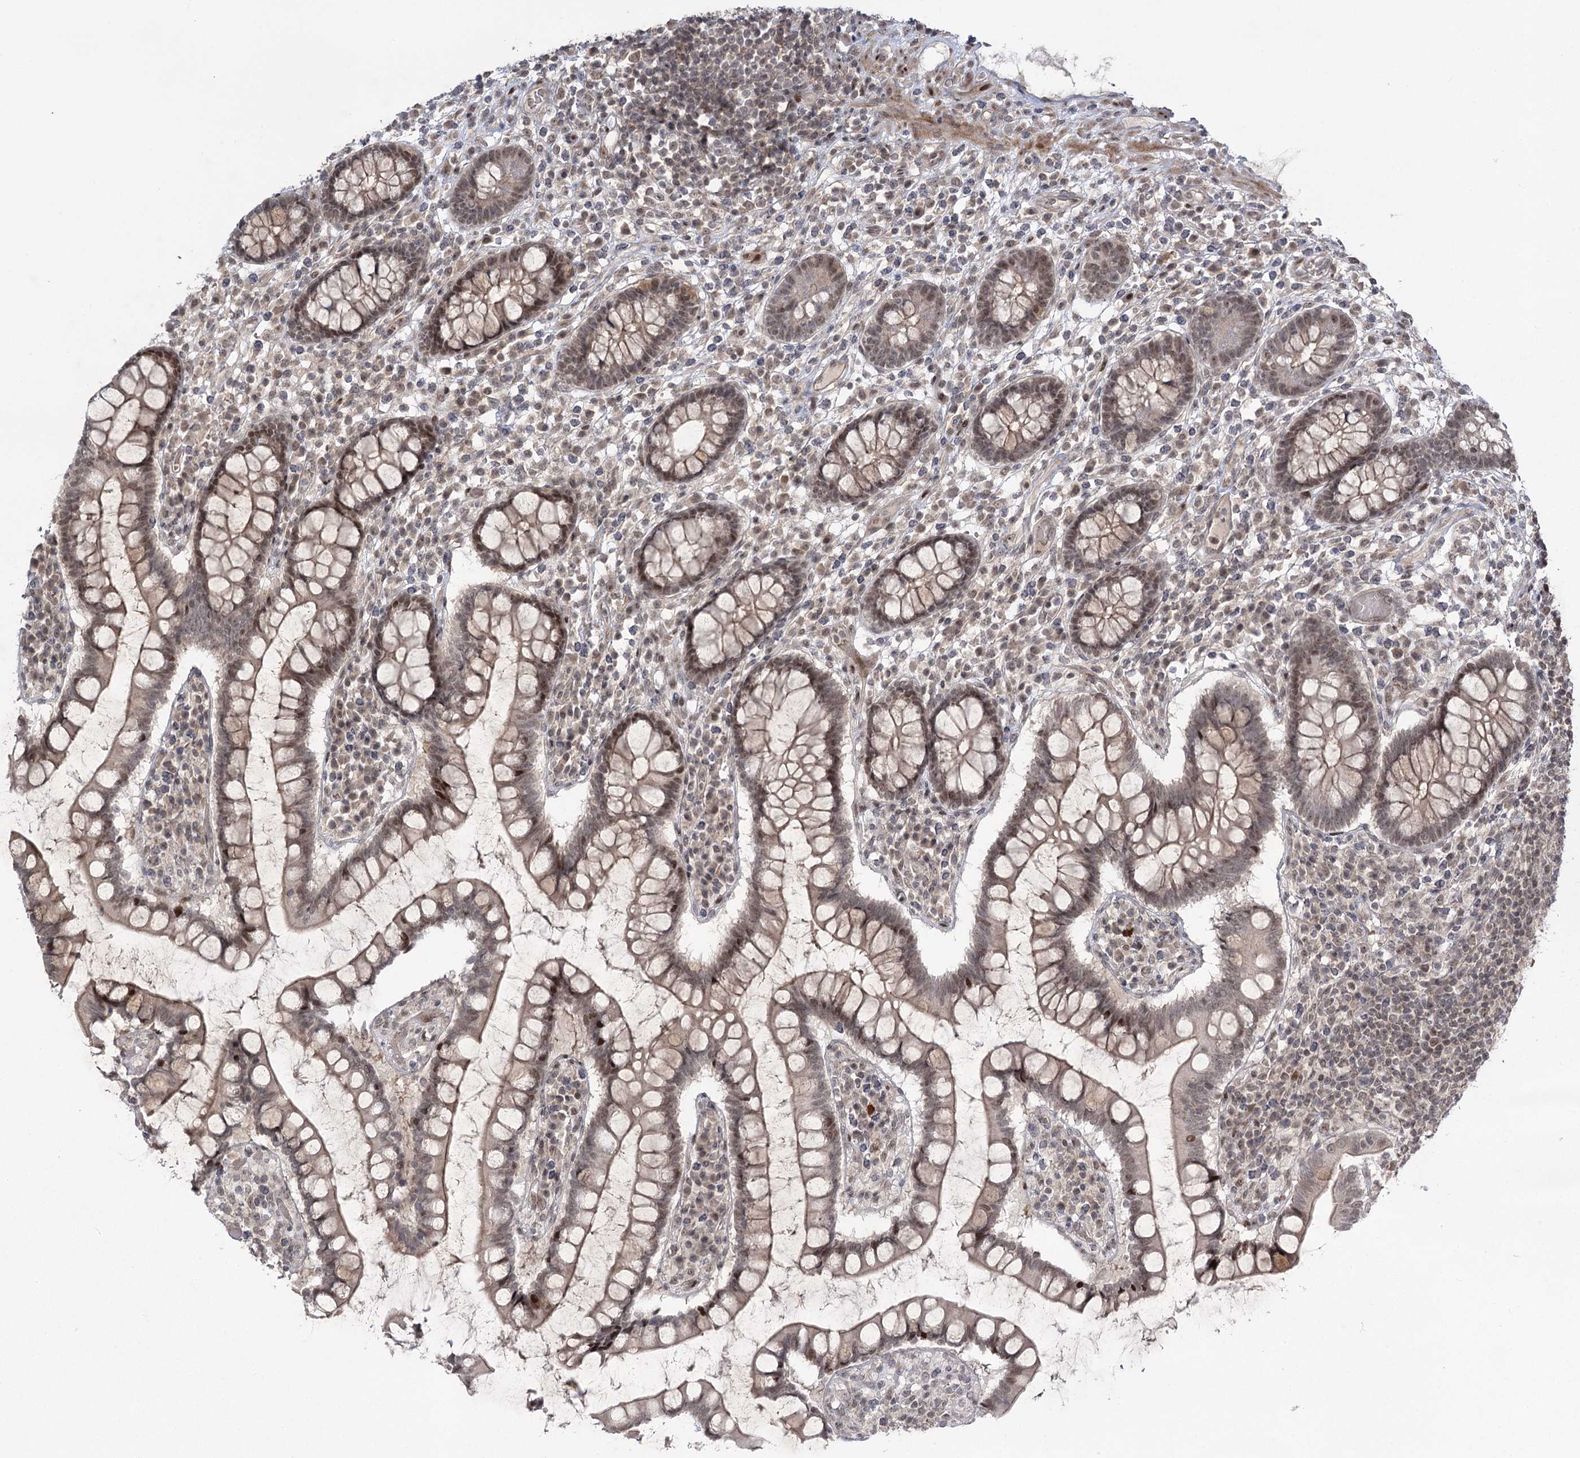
{"staining": {"intensity": "weak", "quantity": ">75%", "location": "cytoplasmic/membranous,nuclear"}, "tissue": "colon", "cell_type": "Endothelial cells", "image_type": "normal", "snomed": [{"axis": "morphology", "description": "Normal tissue, NOS"}, {"axis": "topography", "description": "Colon"}], "caption": "Colon stained with immunohistochemistry reveals weak cytoplasmic/membranous,nuclear expression in approximately >75% of endothelial cells.", "gene": "HELQ", "patient": {"sex": "female", "age": 79}}